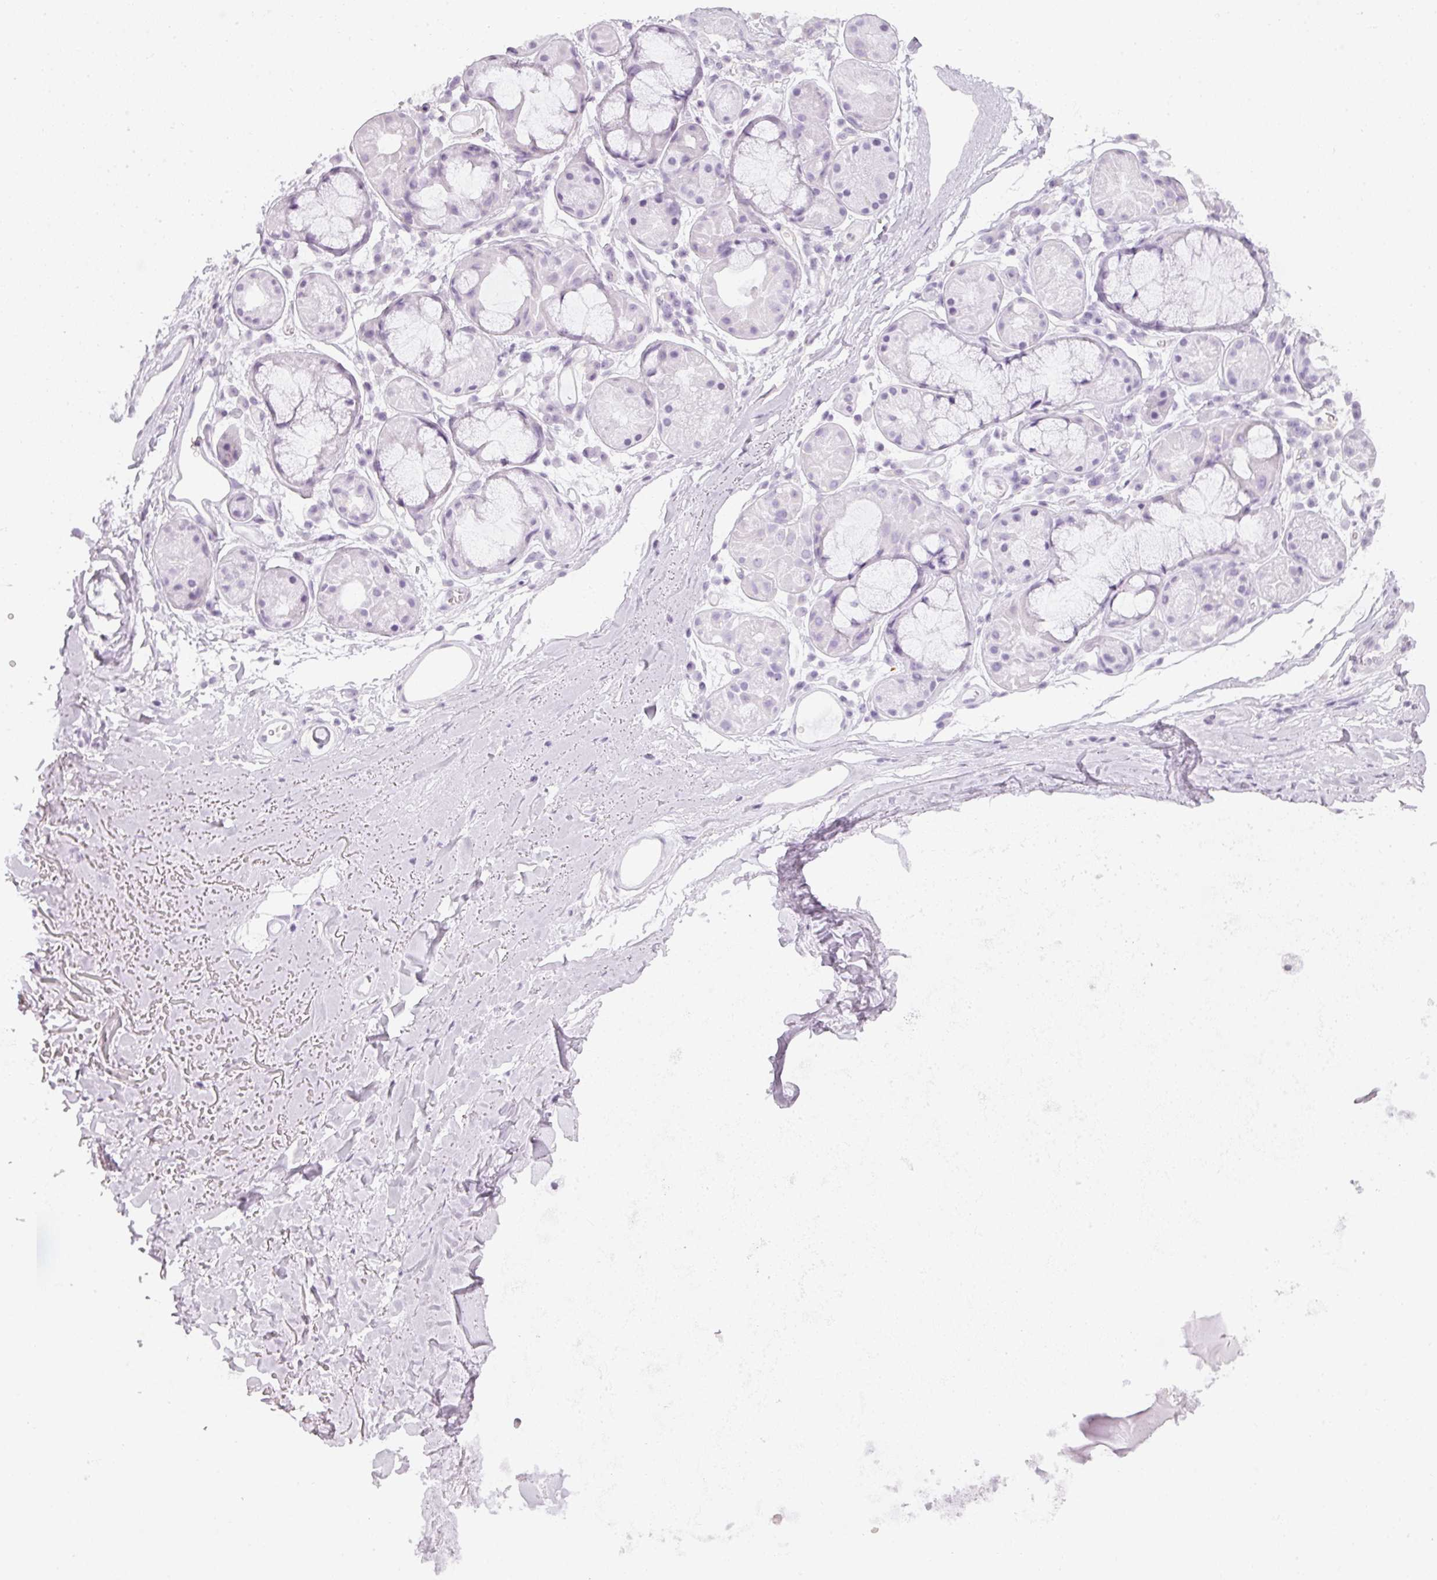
{"staining": {"intensity": "negative", "quantity": "none", "location": "none"}, "tissue": "adipose tissue", "cell_type": "Adipocytes", "image_type": "normal", "snomed": [{"axis": "morphology", "description": "Normal tissue, NOS"}, {"axis": "topography", "description": "Cartilage tissue"}], "caption": "IHC image of benign adipose tissue: adipose tissue stained with DAB displays no significant protein positivity in adipocytes. The staining is performed using DAB (3,3'-diaminobenzidine) brown chromogen with nuclei counter-stained in using hematoxylin.", "gene": "TMEM42", "patient": {"sex": "male", "age": 80}}